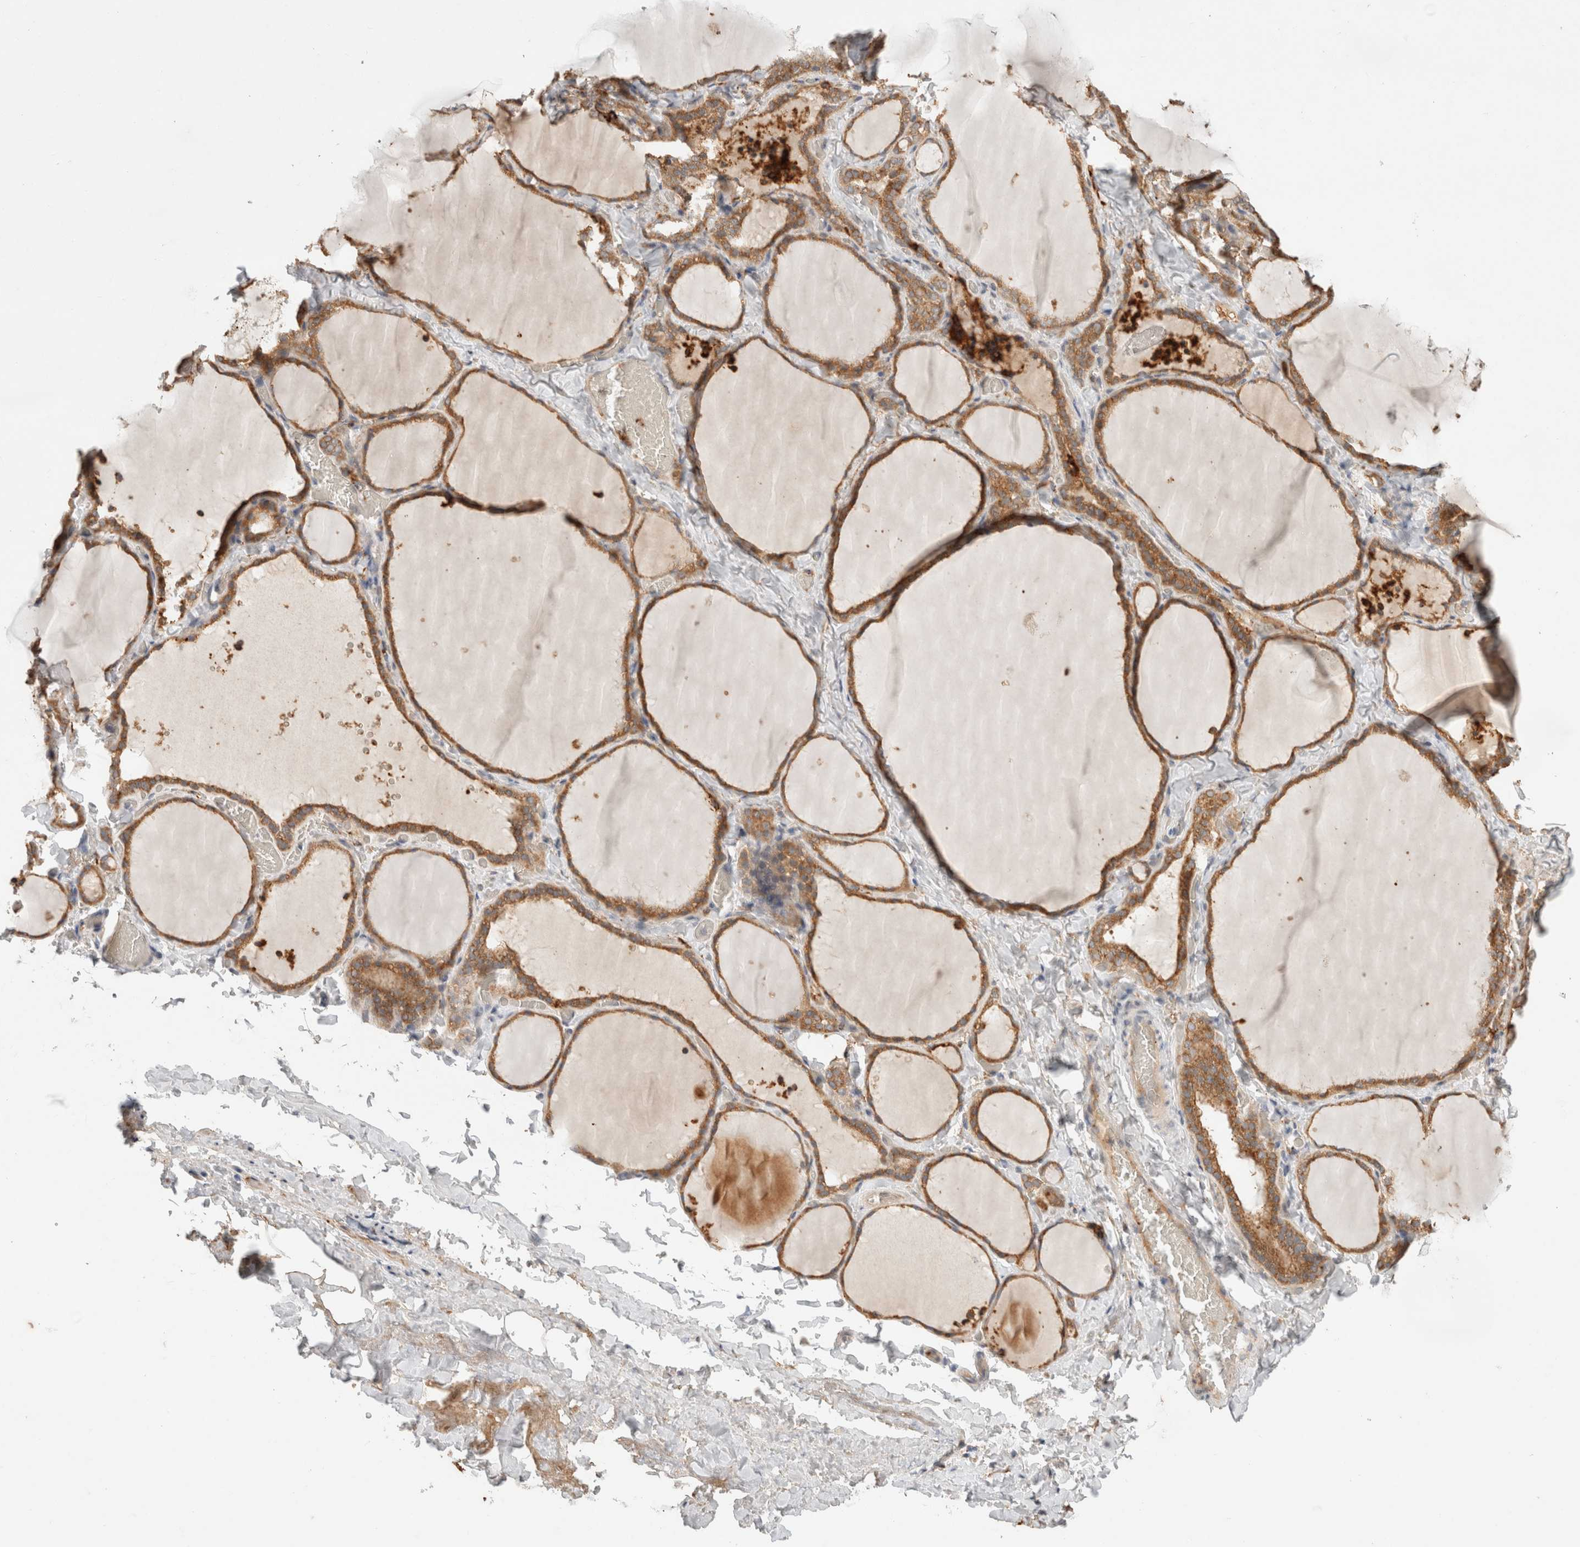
{"staining": {"intensity": "moderate", "quantity": ">75%", "location": "cytoplasmic/membranous"}, "tissue": "thyroid gland", "cell_type": "Glandular cells", "image_type": "normal", "snomed": [{"axis": "morphology", "description": "Normal tissue, NOS"}, {"axis": "topography", "description": "Thyroid gland"}], "caption": "A medium amount of moderate cytoplasmic/membranous positivity is present in about >75% of glandular cells in normal thyroid gland. (Stains: DAB (3,3'-diaminobenzidine) in brown, nuclei in blue, Microscopy: brightfield microscopy at high magnification).", "gene": "HROB", "patient": {"sex": "female", "age": 22}}